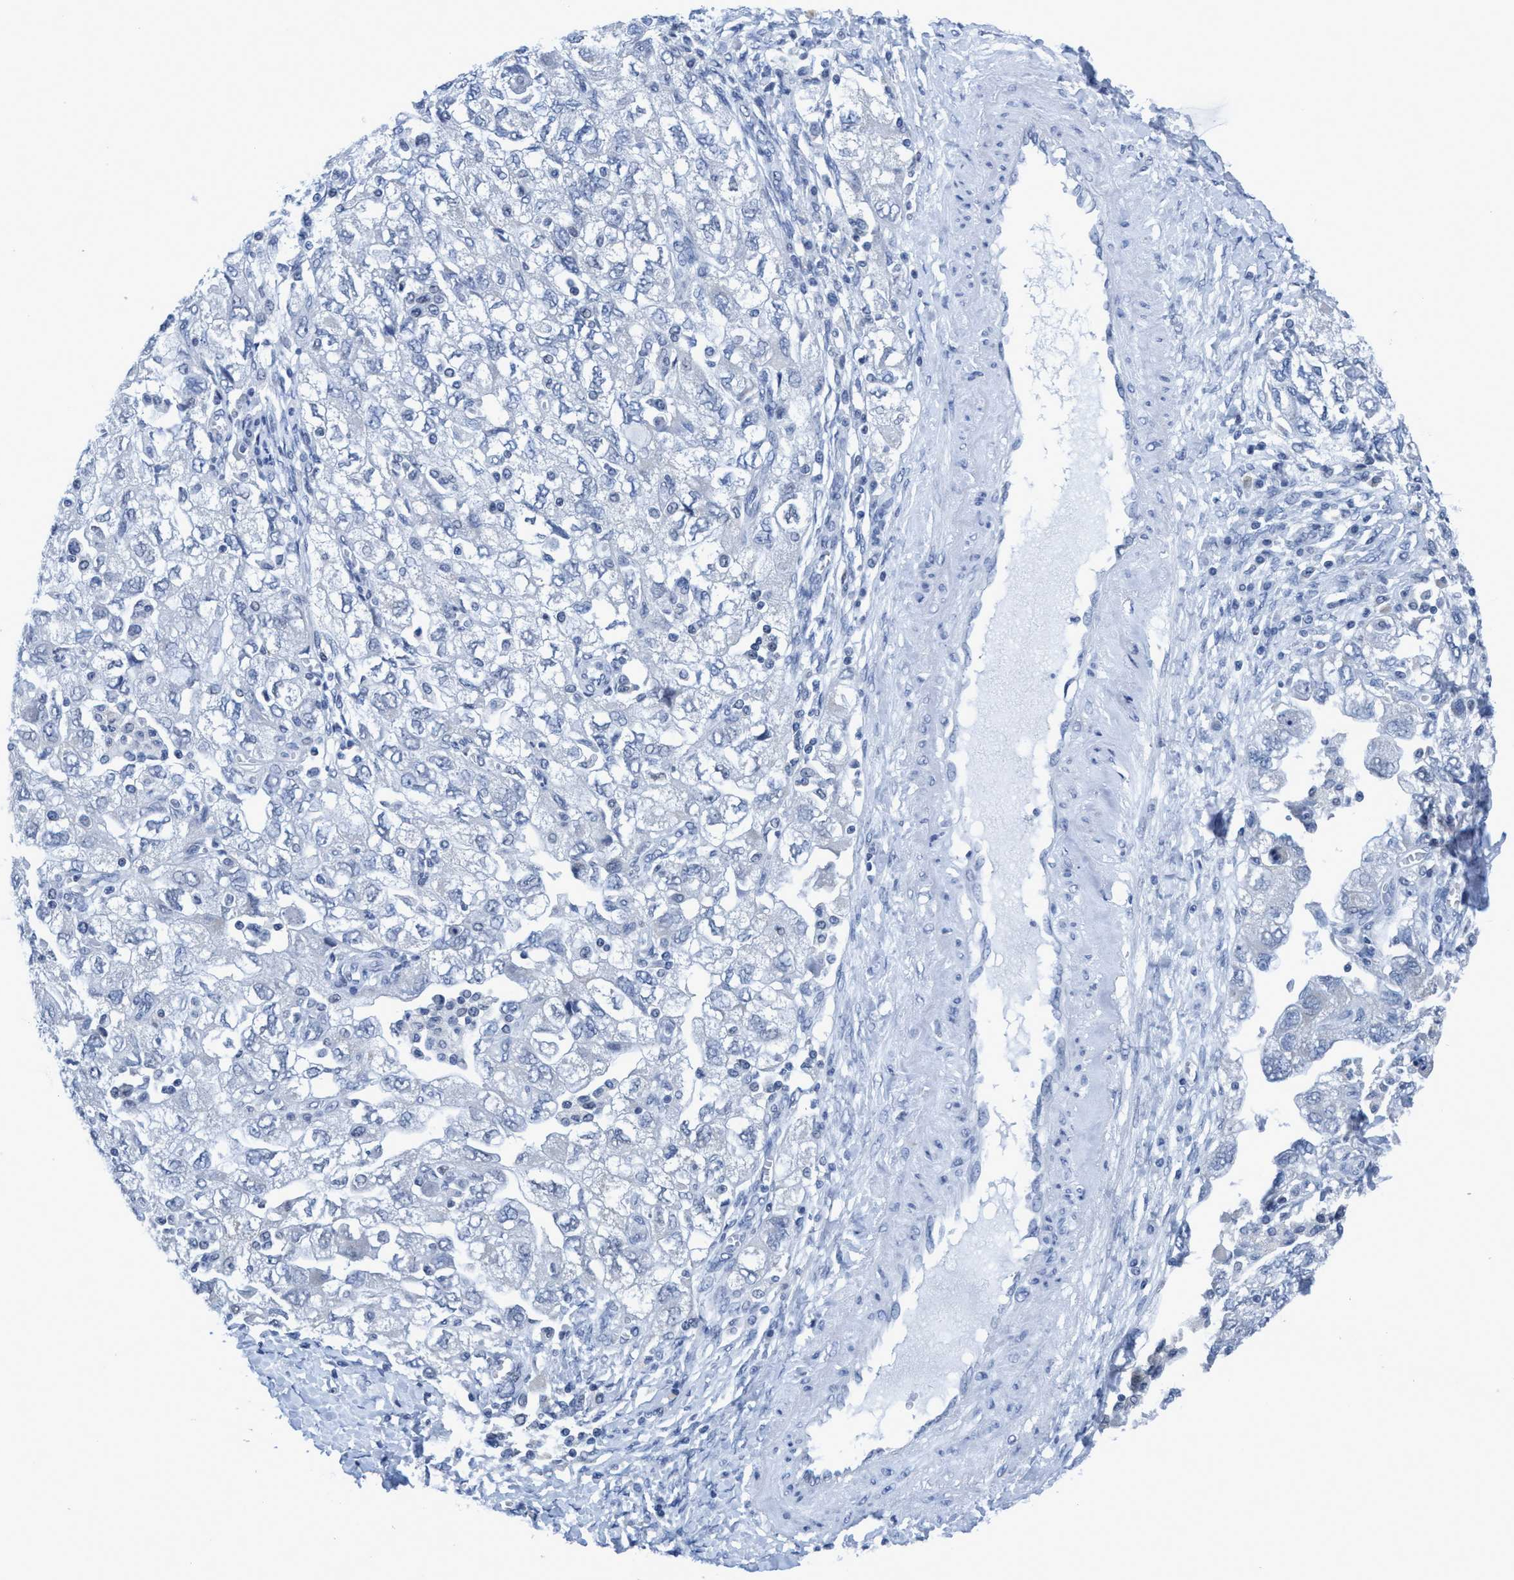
{"staining": {"intensity": "negative", "quantity": "none", "location": "none"}, "tissue": "ovarian cancer", "cell_type": "Tumor cells", "image_type": "cancer", "snomed": [{"axis": "morphology", "description": "Carcinoma, NOS"}, {"axis": "morphology", "description": "Cystadenocarcinoma, serous, NOS"}, {"axis": "topography", "description": "Ovary"}], "caption": "The immunohistochemistry (IHC) image has no significant expression in tumor cells of ovarian cancer (serous cystadenocarcinoma) tissue.", "gene": "DNAI1", "patient": {"sex": "female", "age": 69}}